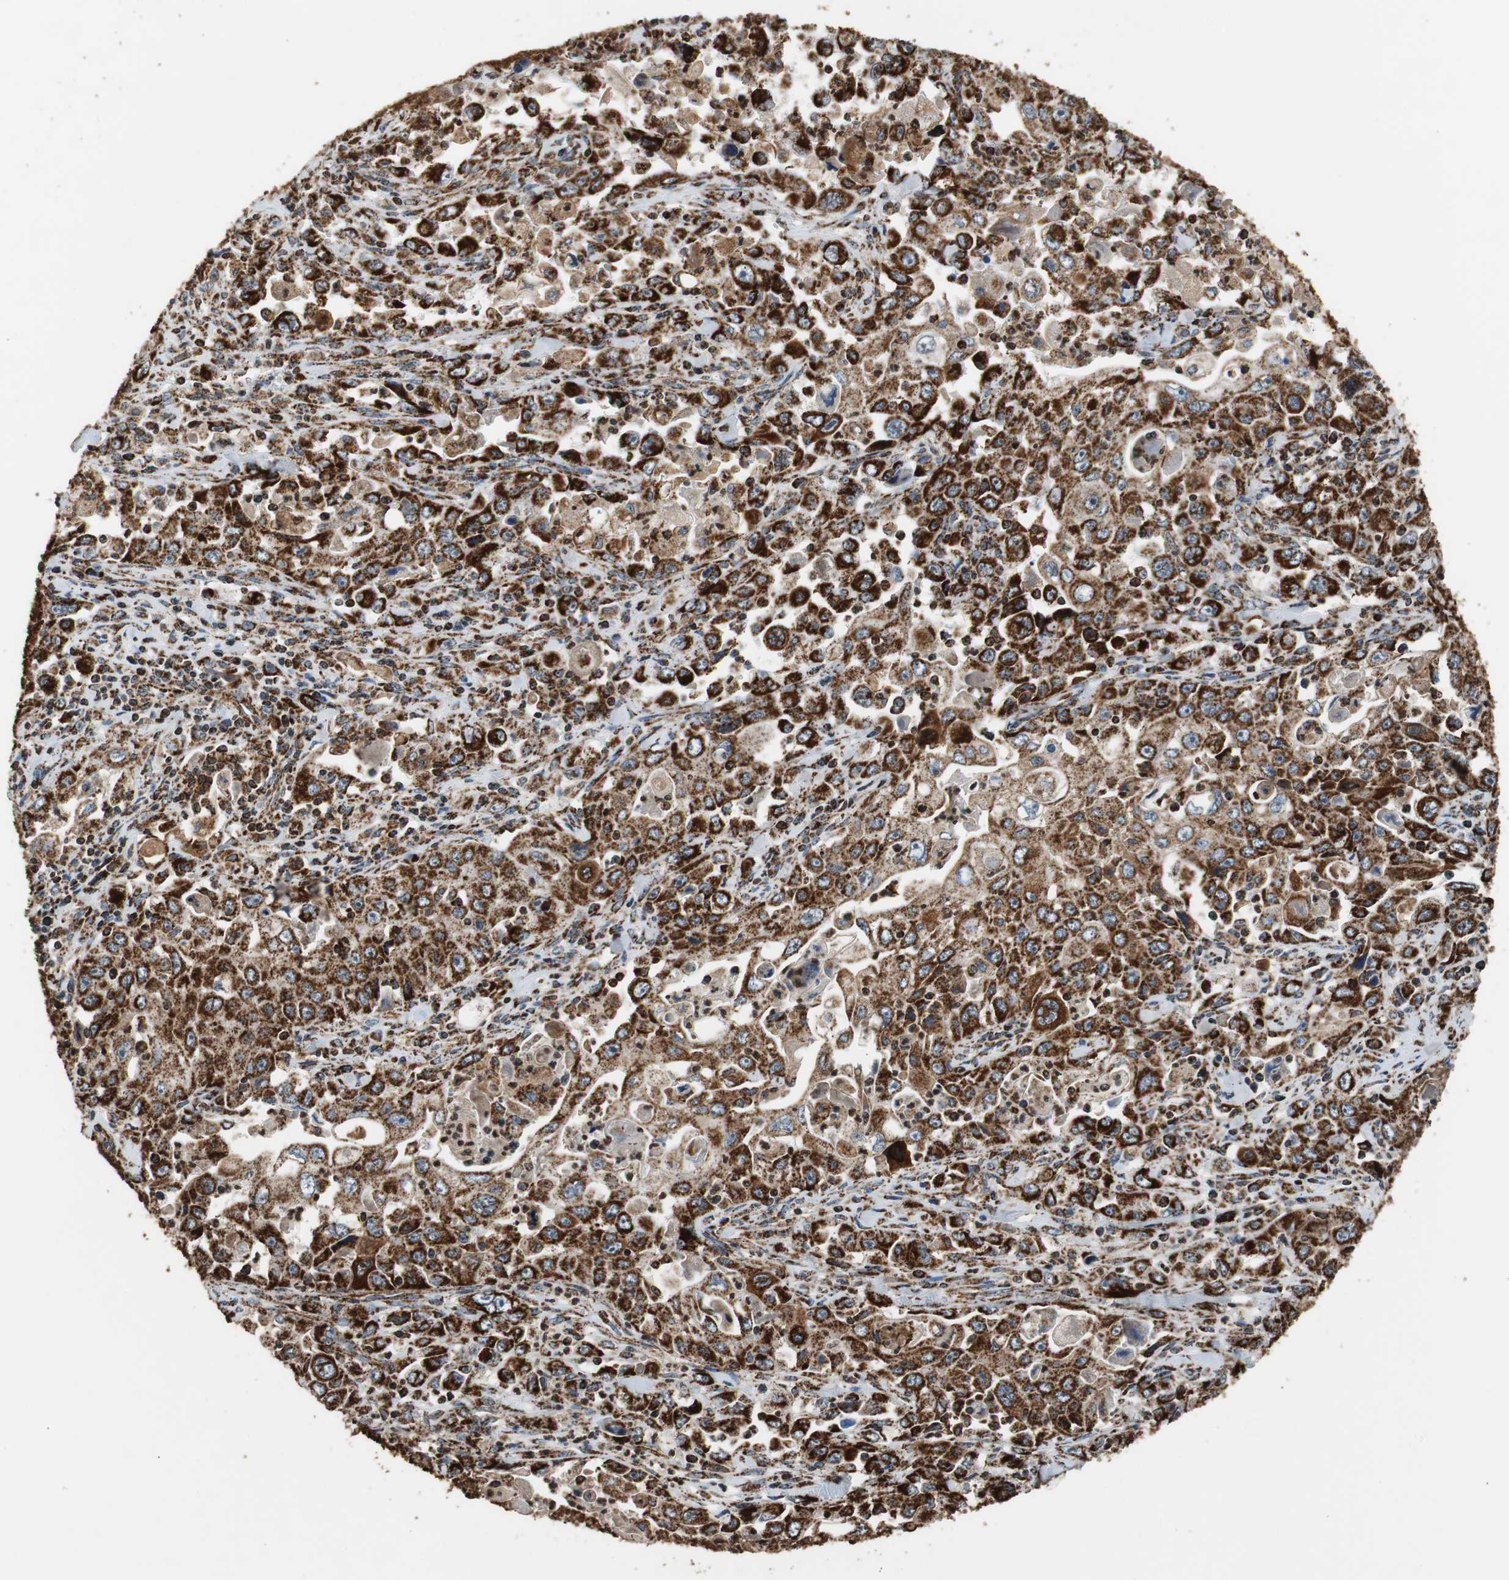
{"staining": {"intensity": "strong", "quantity": ">75%", "location": "cytoplasmic/membranous"}, "tissue": "pancreatic cancer", "cell_type": "Tumor cells", "image_type": "cancer", "snomed": [{"axis": "morphology", "description": "Adenocarcinoma, NOS"}, {"axis": "topography", "description": "Pancreas"}], "caption": "Immunohistochemical staining of pancreatic cancer (adenocarcinoma) exhibits high levels of strong cytoplasmic/membranous expression in approximately >75% of tumor cells.", "gene": "HSPA9", "patient": {"sex": "male", "age": 70}}